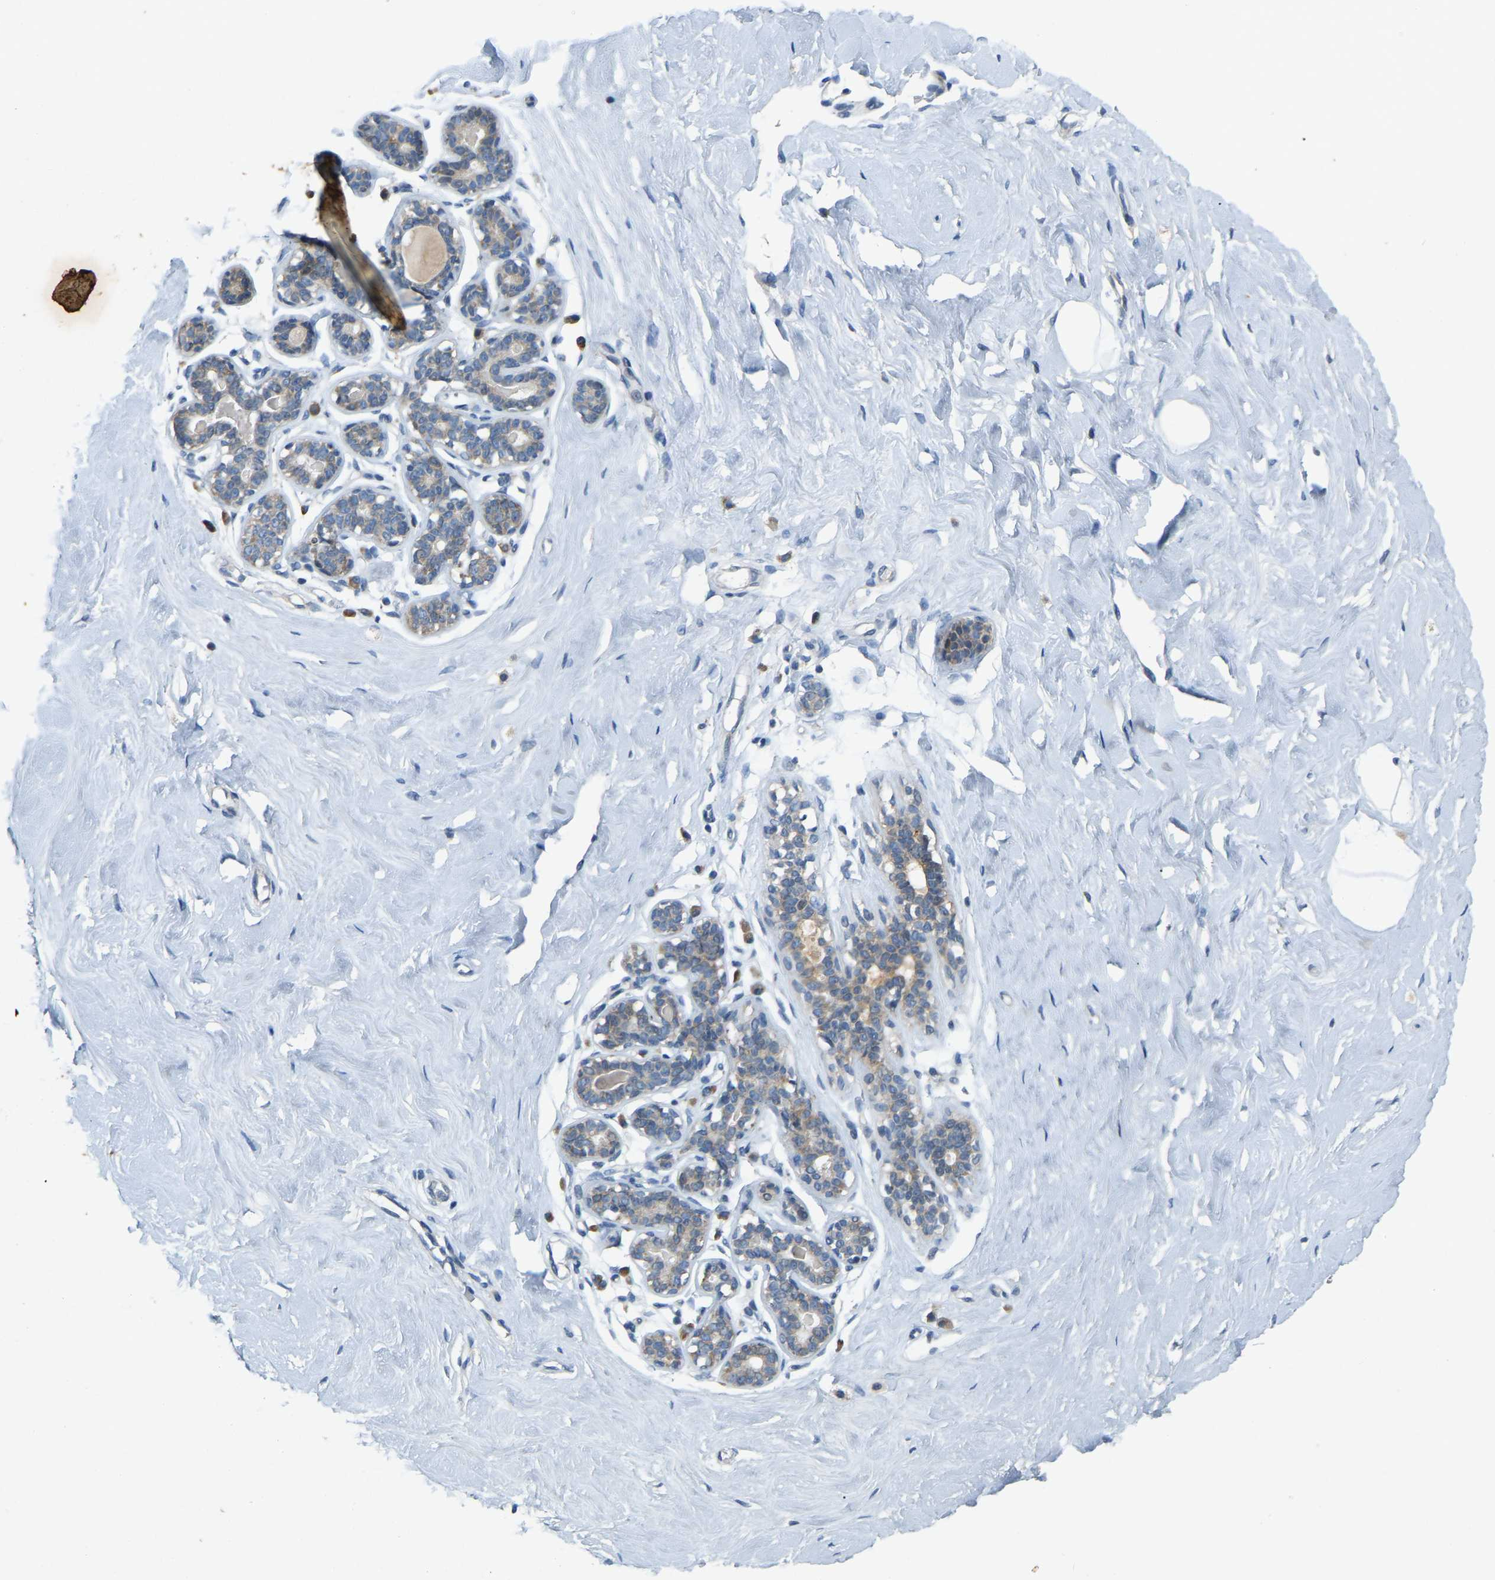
{"staining": {"intensity": "negative", "quantity": "none", "location": "none"}, "tissue": "breast", "cell_type": "Adipocytes", "image_type": "normal", "snomed": [{"axis": "morphology", "description": "Normal tissue, NOS"}, {"axis": "topography", "description": "Breast"}], "caption": "High power microscopy image of an IHC micrograph of unremarkable breast, revealing no significant staining in adipocytes. (Immunohistochemistry, brightfield microscopy, high magnification).", "gene": "ENSG00000283765", "patient": {"sex": "female", "age": 23}}